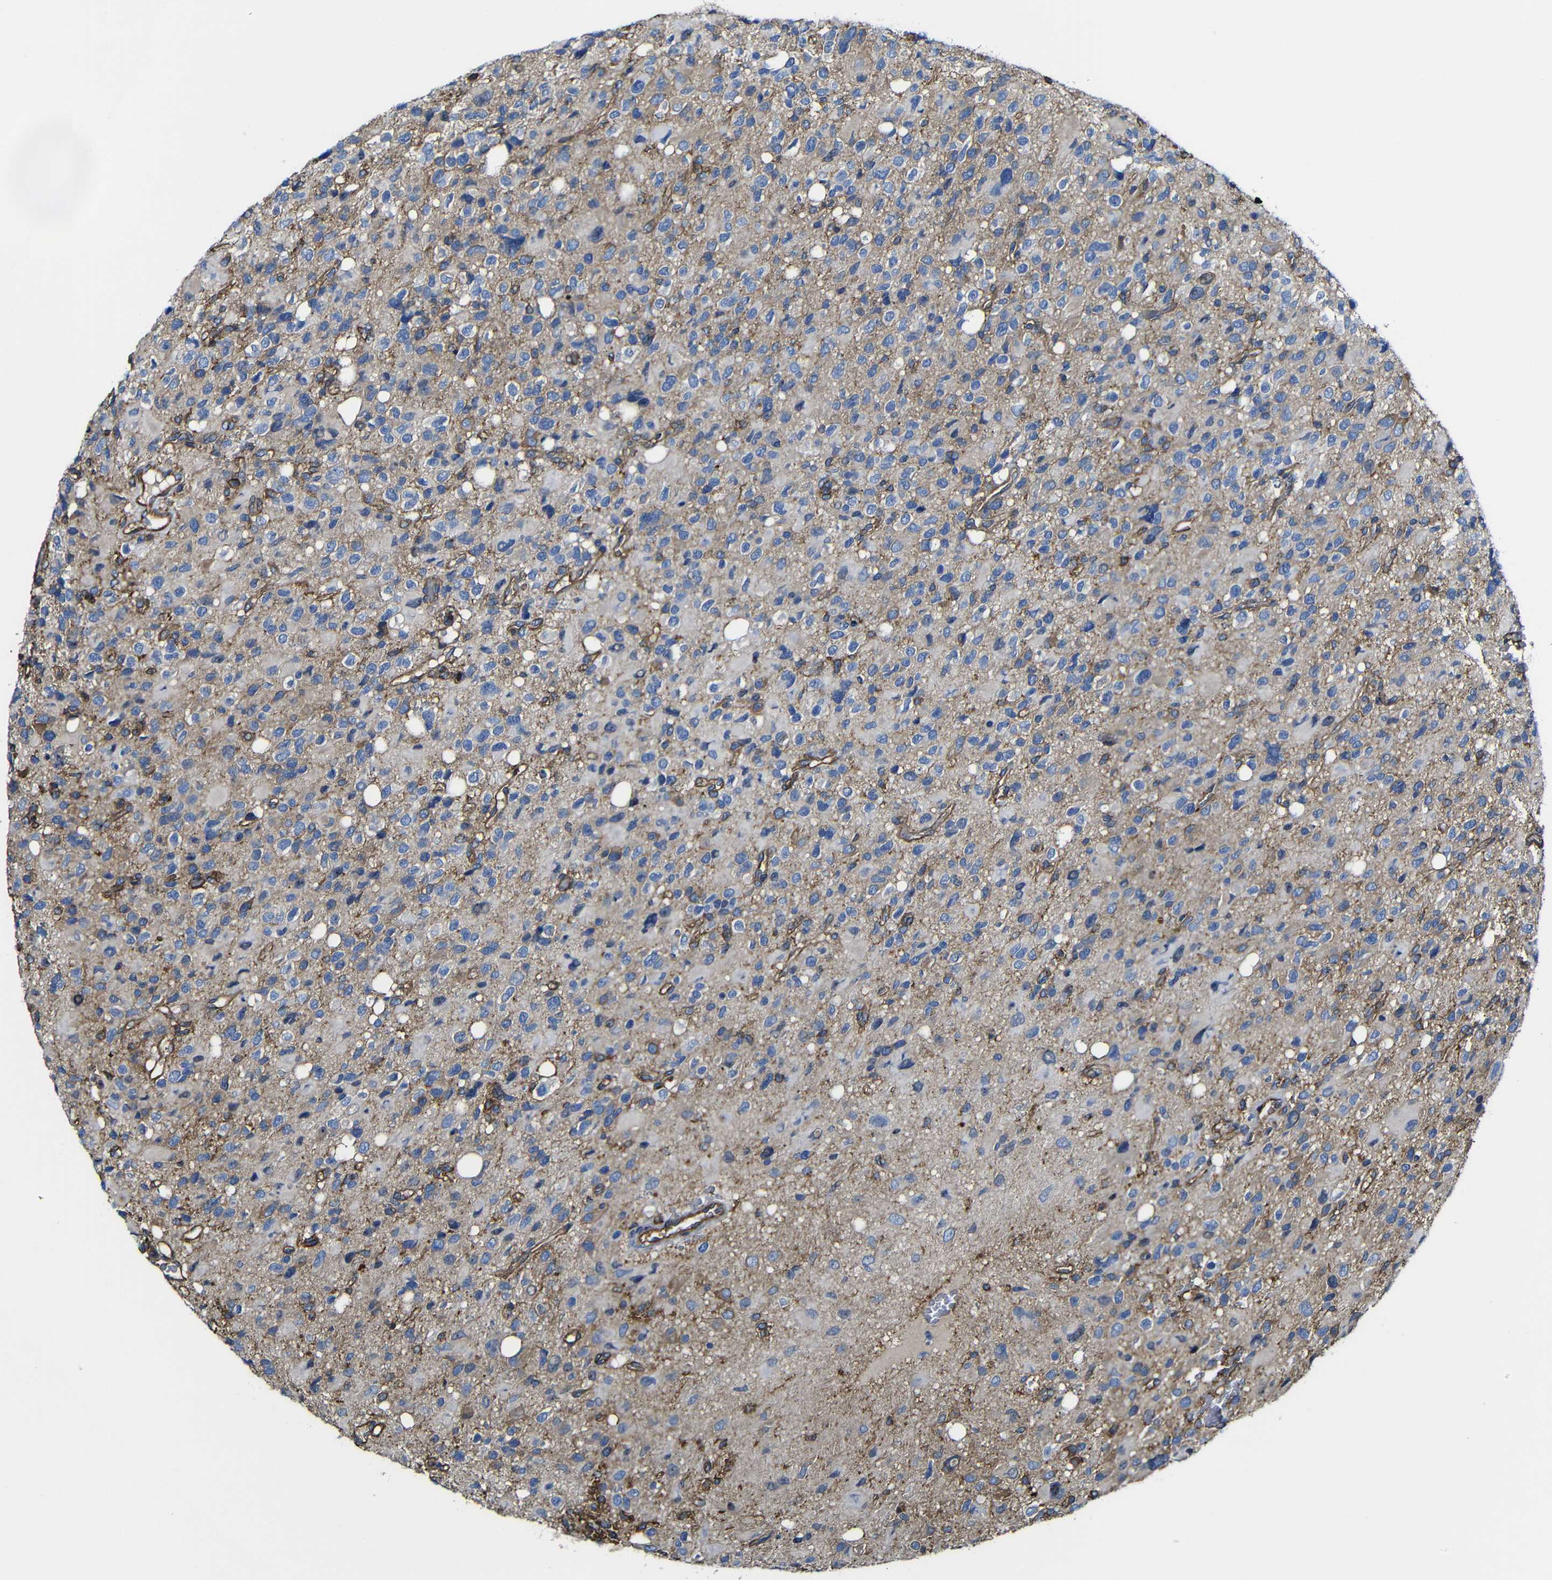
{"staining": {"intensity": "weak", "quantity": "25%-75%", "location": "cytoplasmic/membranous"}, "tissue": "glioma", "cell_type": "Tumor cells", "image_type": "cancer", "snomed": [{"axis": "morphology", "description": "Glioma, malignant, High grade"}, {"axis": "topography", "description": "Brain"}], "caption": "The photomicrograph demonstrates a brown stain indicating the presence of a protein in the cytoplasmic/membranous of tumor cells in glioma.", "gene": "MSN", "patient": {"sex": "male", "age": 48}}